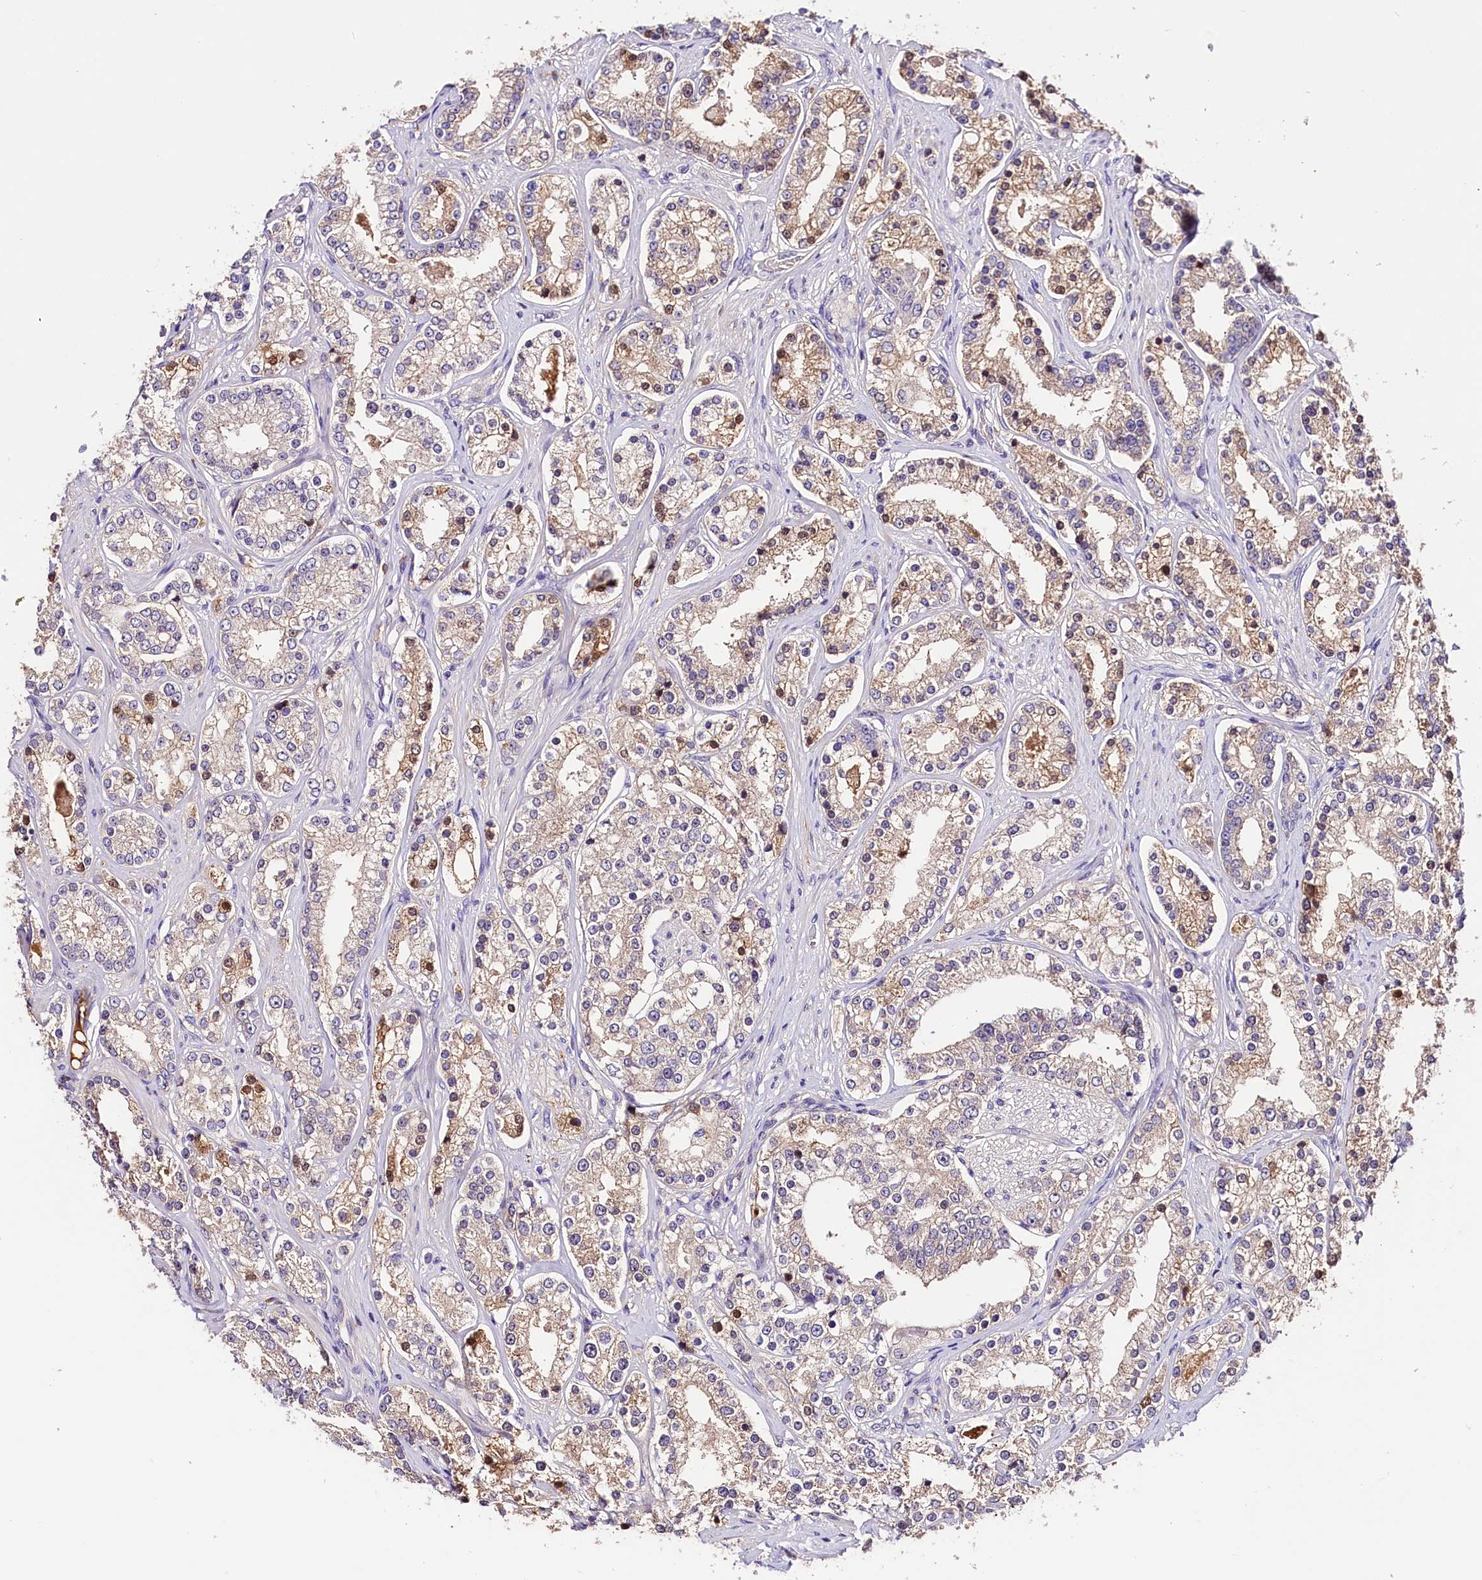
{"staining": {"intensity": "weak", "quantity": "<25%", "location": "cytoplasmic/membranous,nuclear"}, "tissue": "prostate cancer", "cell_type": "Tumor cells", "image_type": "cancer", "snomed": [{"axis": "morphology", "description": "Normal tissue, NOS"}, {"axis": "morphology", "description": "Adenocarcinoma, High grade"}, {"axis": "topography", "description": "Prostate"}], "caption": "High power microscopy micrograph of an IHC photomicrograph of prostate cancer, revealing no significant staining in tumor cells.", "gene": "ARMC6", "patient": {"sex": "male", "age": 83}}